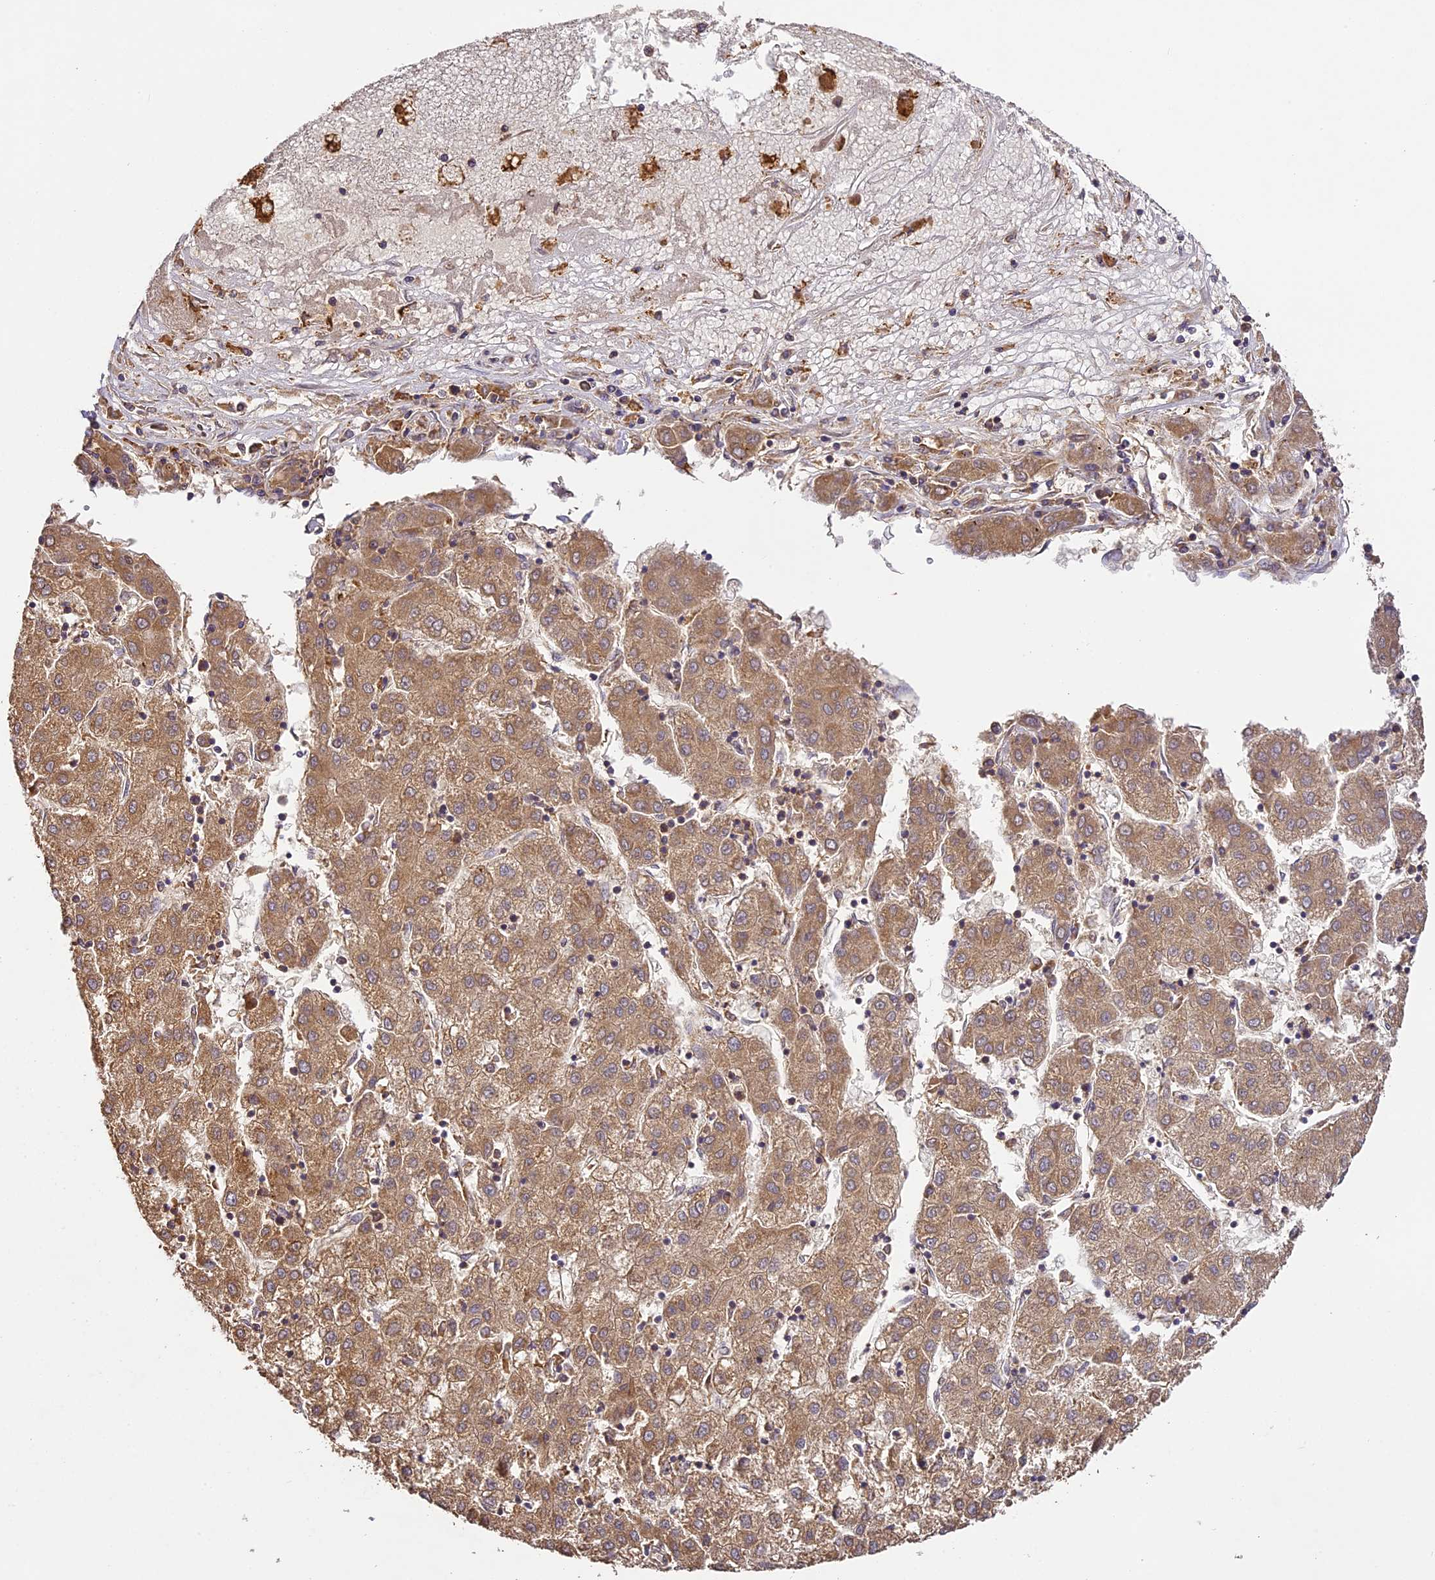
{"staining": {"intensity": "moderate", "quantity": ">75%", "location": "cytoplasmic/membranous"}, "tissue": "liver cancer", "cell_type": "Tumor cells", "image_type": "cancer", "snomed": [{"axis": "morphology", "description": "Carcinoma, Hepatocellular, NOS"}, {"axis": "topography", "description": "Liver"}], "caption": "Liver cancer (hepatocellular carcinoma) was stained to show a protein in brown. There is medium levels of moderate cytoplasmic/membranous positivity in about >75% of tumor cells.", "gene": "BRAP", "patient": {"sex": "male", "age": 72}}